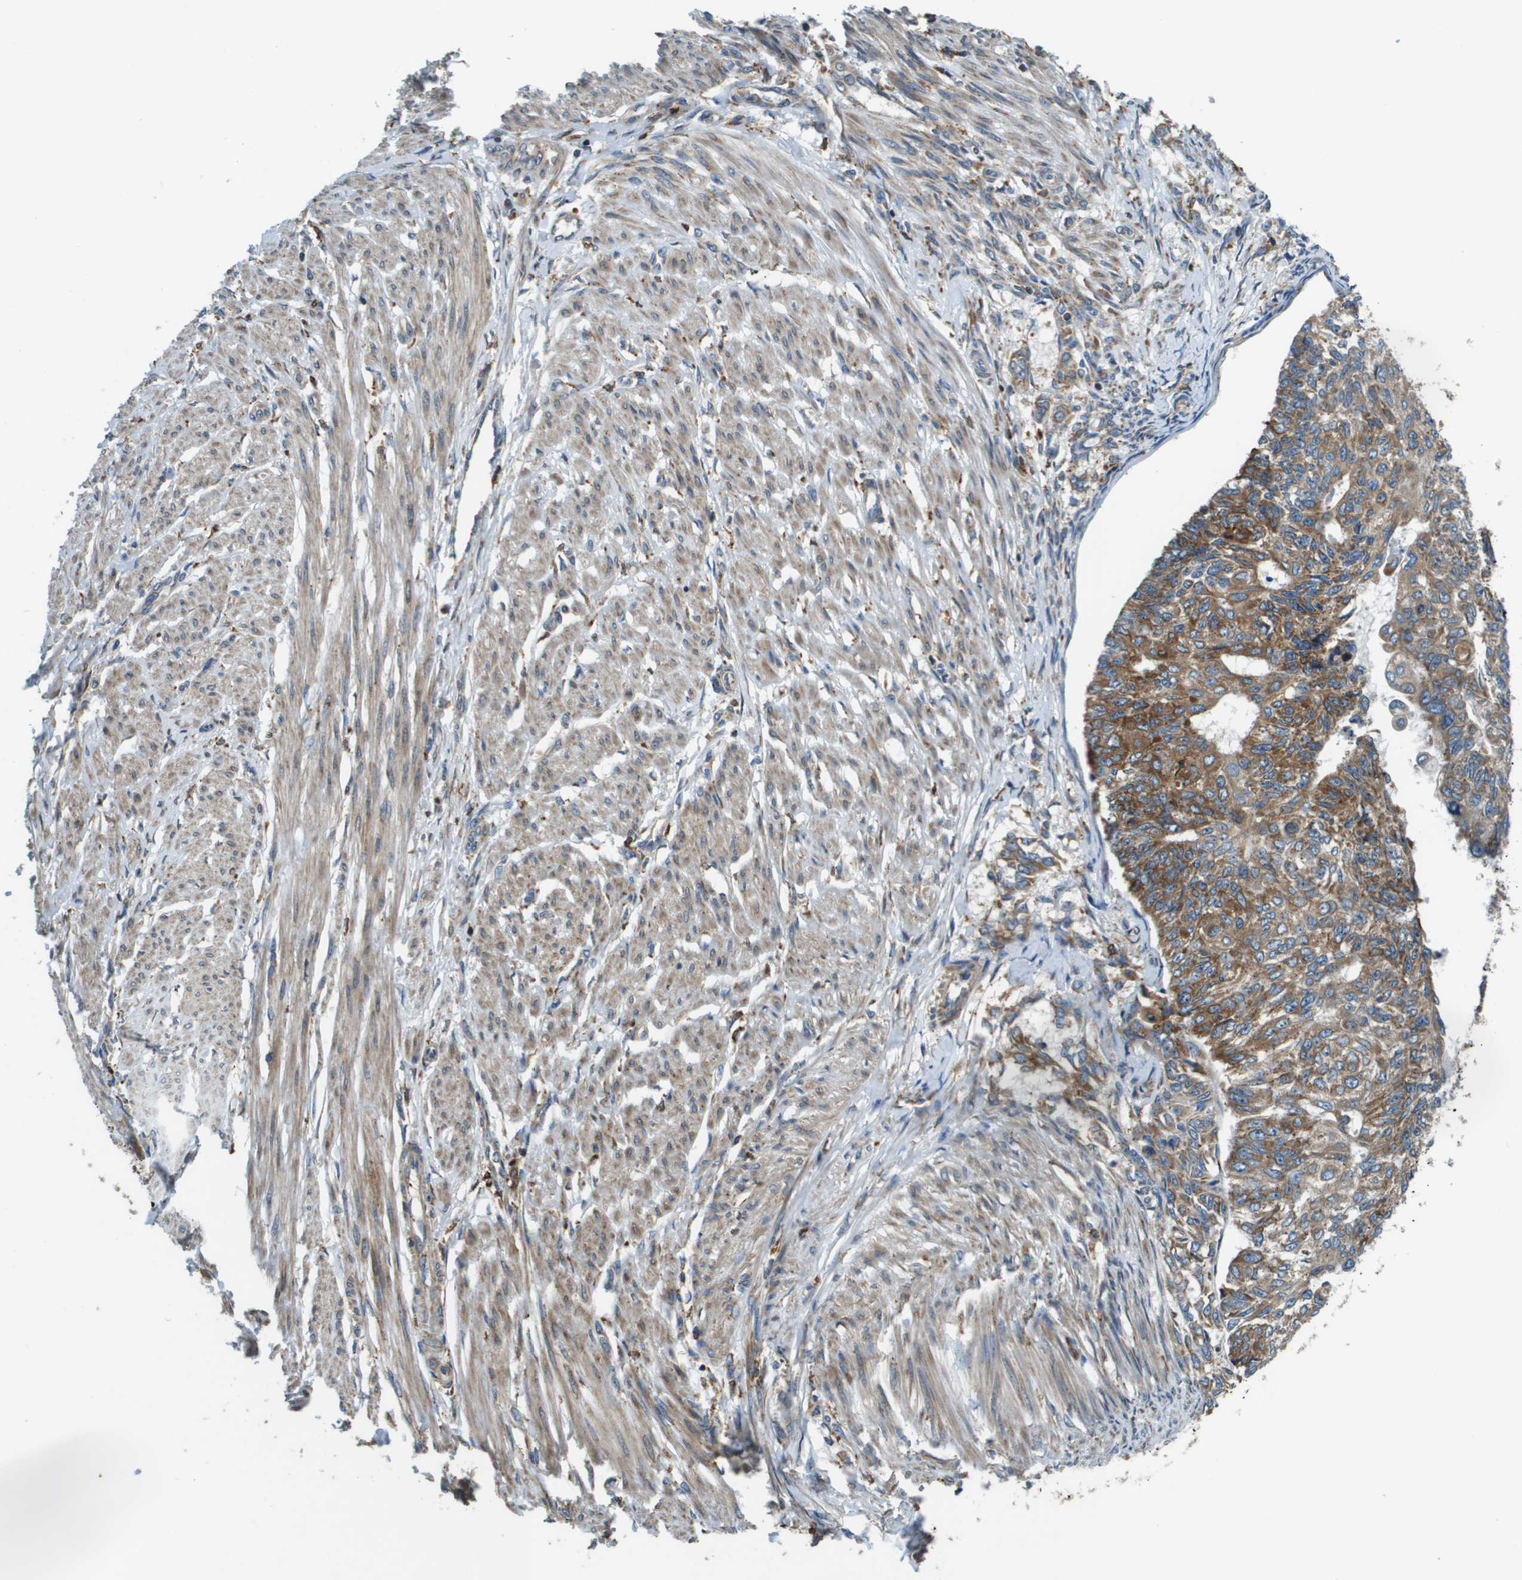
{"staining": {"intensity": "moderate", "quantity": ">75%", "location": "cytoplasmic/membranous"}, "tissue": "endometrial cancer", "cell_type": "Tumor cells", "image_type": "cancer", "snomed": [{"axis": "morphology", "description": "Adenocarcinoma, NOS"}, {"axis": "topography", "description": "Endometrium"}], "caption": "This photomicrograph shows immunohistochemistry (IHC) staining of adenocarcinoma (endometrial), with medium moderate cytoplasmic/membranous positivity in approximately >75% of tumor cells.", "gene": "CNPY3", "patient": {"sex": "female", "age": 32}}